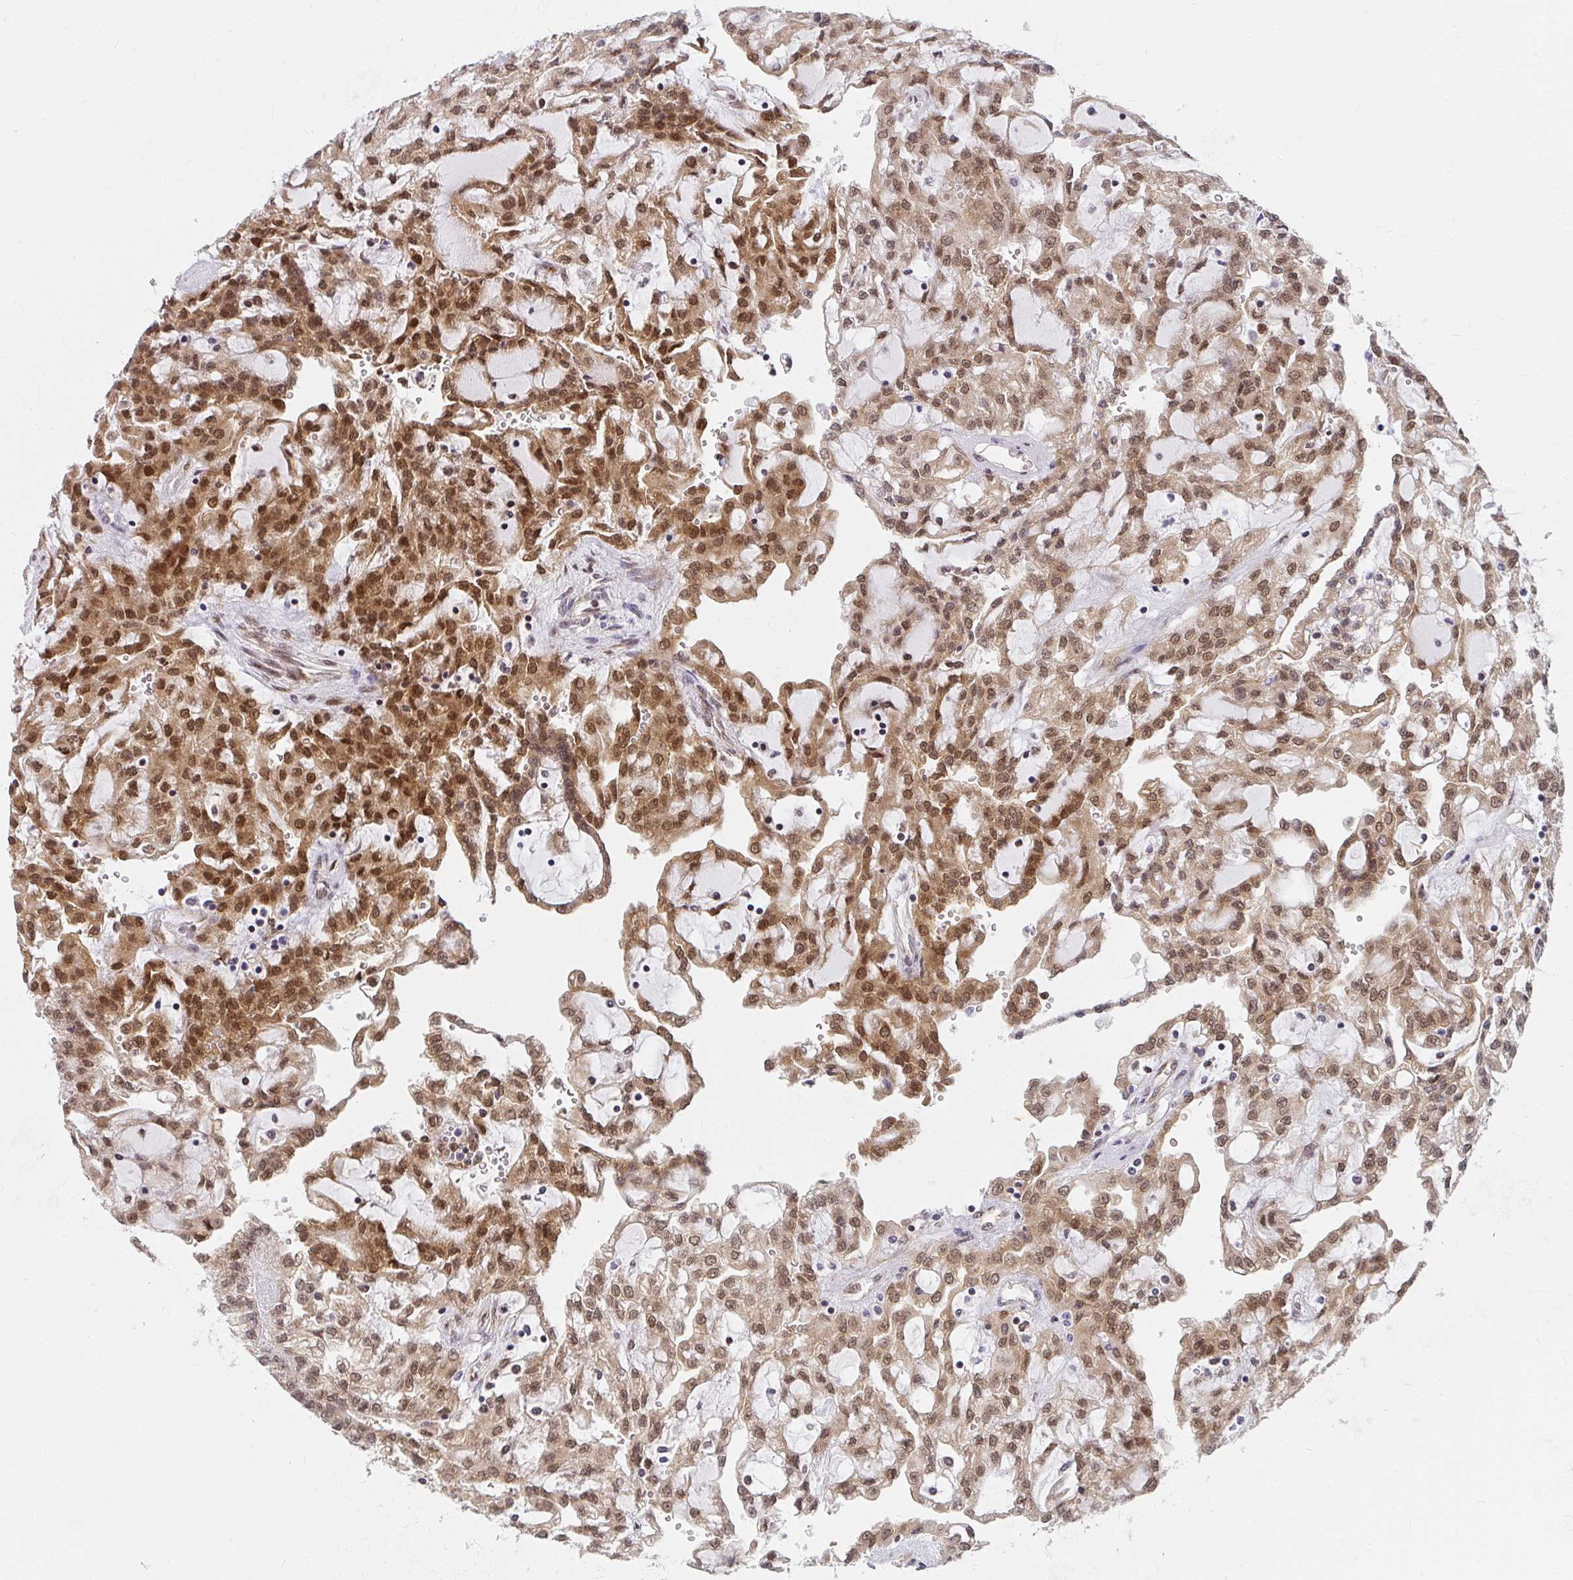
{"staining": {"intensity": "moderate", "quantity": ">75%", "location": "nuclear"}, "tissue": "renal cancer", "cell_type": "Tumor cells", "image_type": "cancer", "snomed": [{"axis": "morphology", "description": "Adenocarcinoma, NOS"}, {"axis": "topography", "description": "Kidney"}], "caption": "Protein staining reveals moderate nuclear expression in about >75% of tumor cells in renal cancer (adenocarcinoma). The staining was performed using DAB (3,3'-diaminobenzidine), with brown indicating positive protein expression. Nuclei are stained blue with hematoxylin.", "gene": "SYNCRIP", "patient": {"sex": "male", "age": 63}}